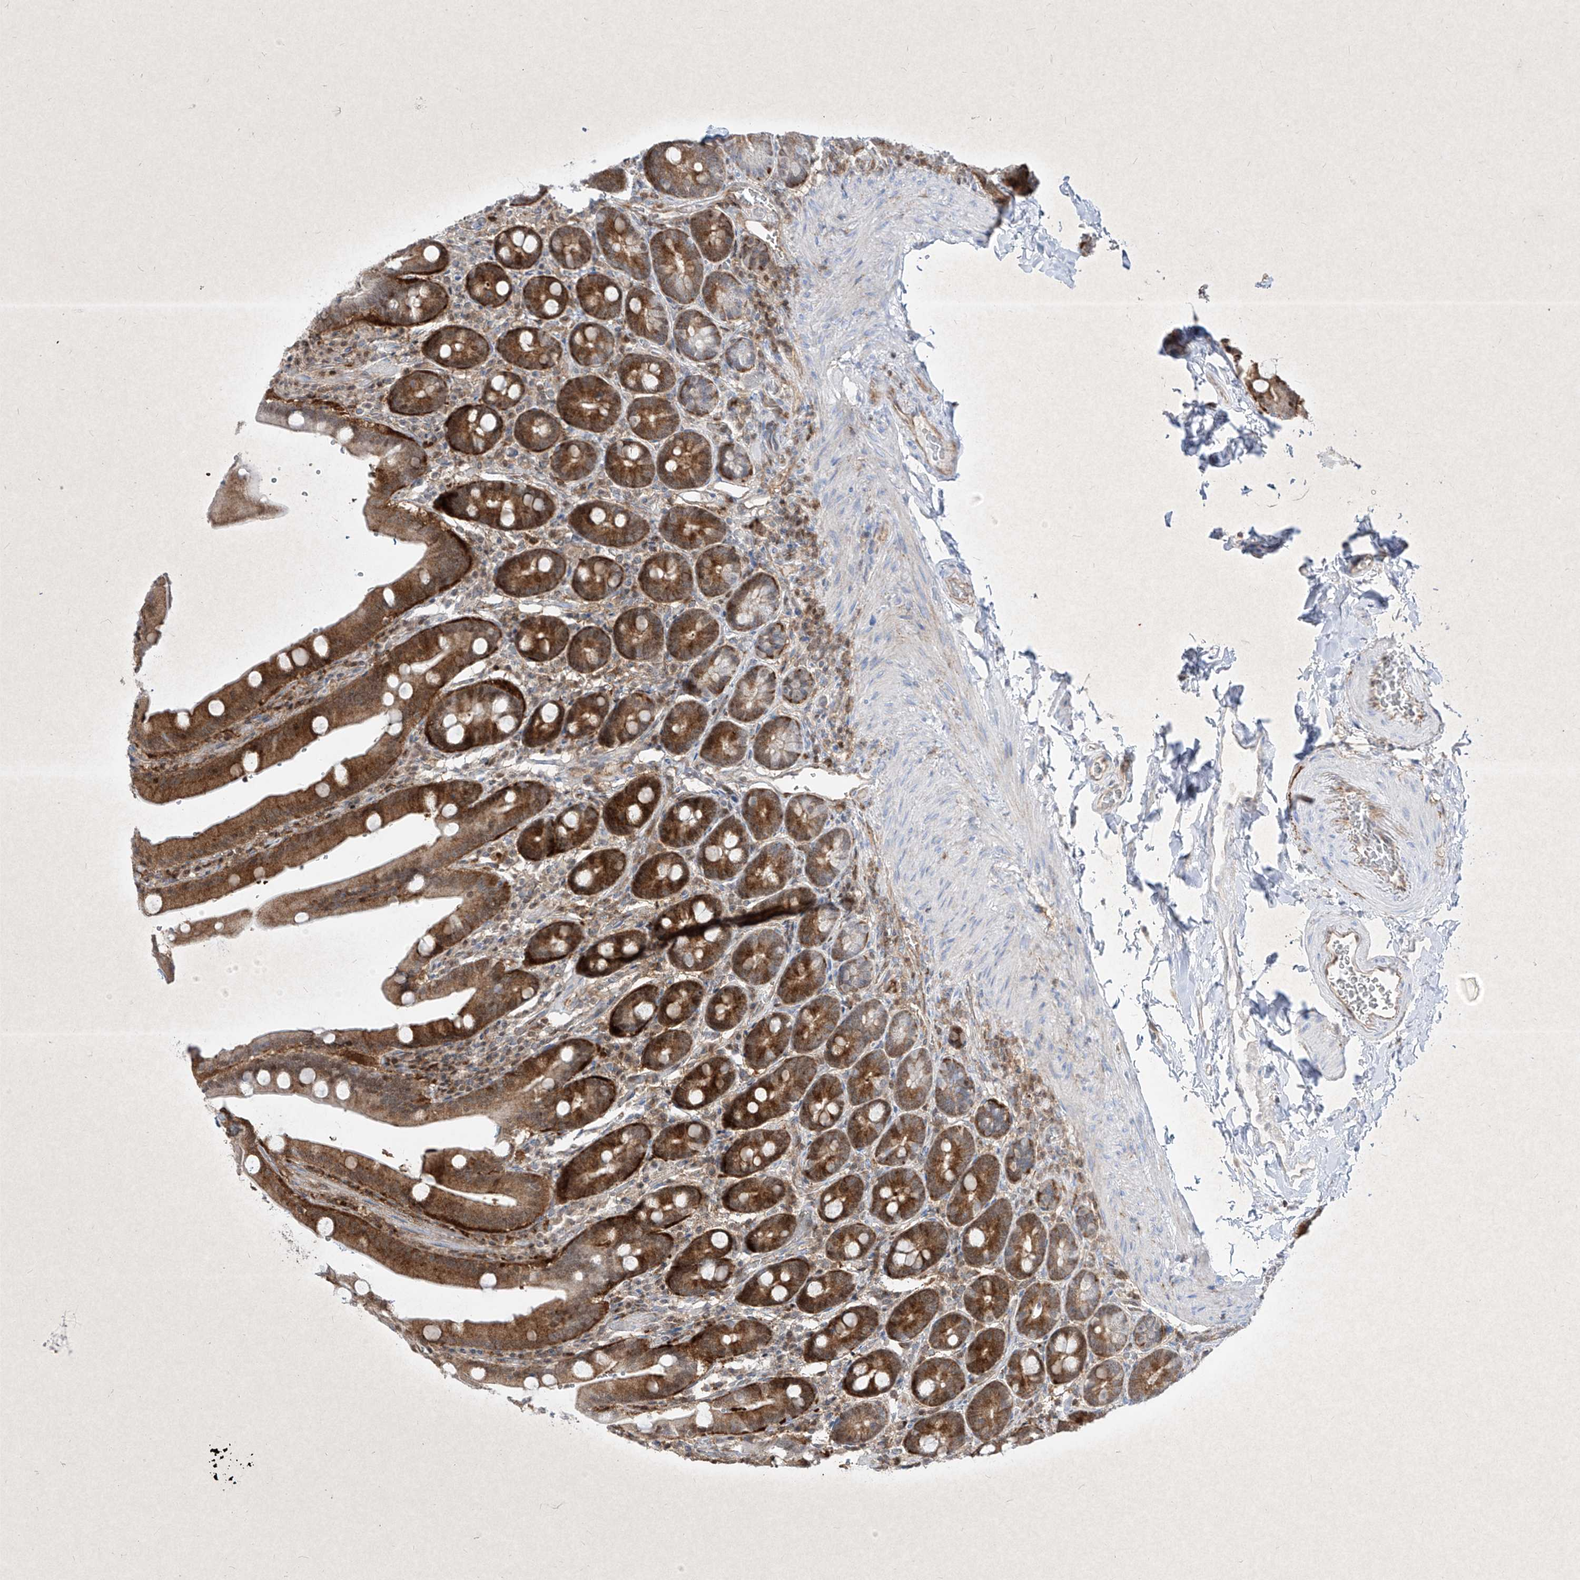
{"staining": {"intensity": "strong", "quantity": "25%-75%", "location": "cytoplasmic/membranous,nuclear"}, "tissue": "duodenum", "cell_type": "Glandular cells", "image_type": "normal", "snomed": [{"axis": "morphology", "description": "Normal tissue, NOS"}, {"axis": "topography", "description": "Duodenum"}], "caption": "This micrograph demonstrates benign duodenum stained with IHC to label a protein in brown. The cytoplasmic/membranous,nuclear of glandular cells show strong positivity for the protein. Nuclei are counter-stained blue.", "gene": "PSMB10", "patient": {"sex": "female", "age": 62}}